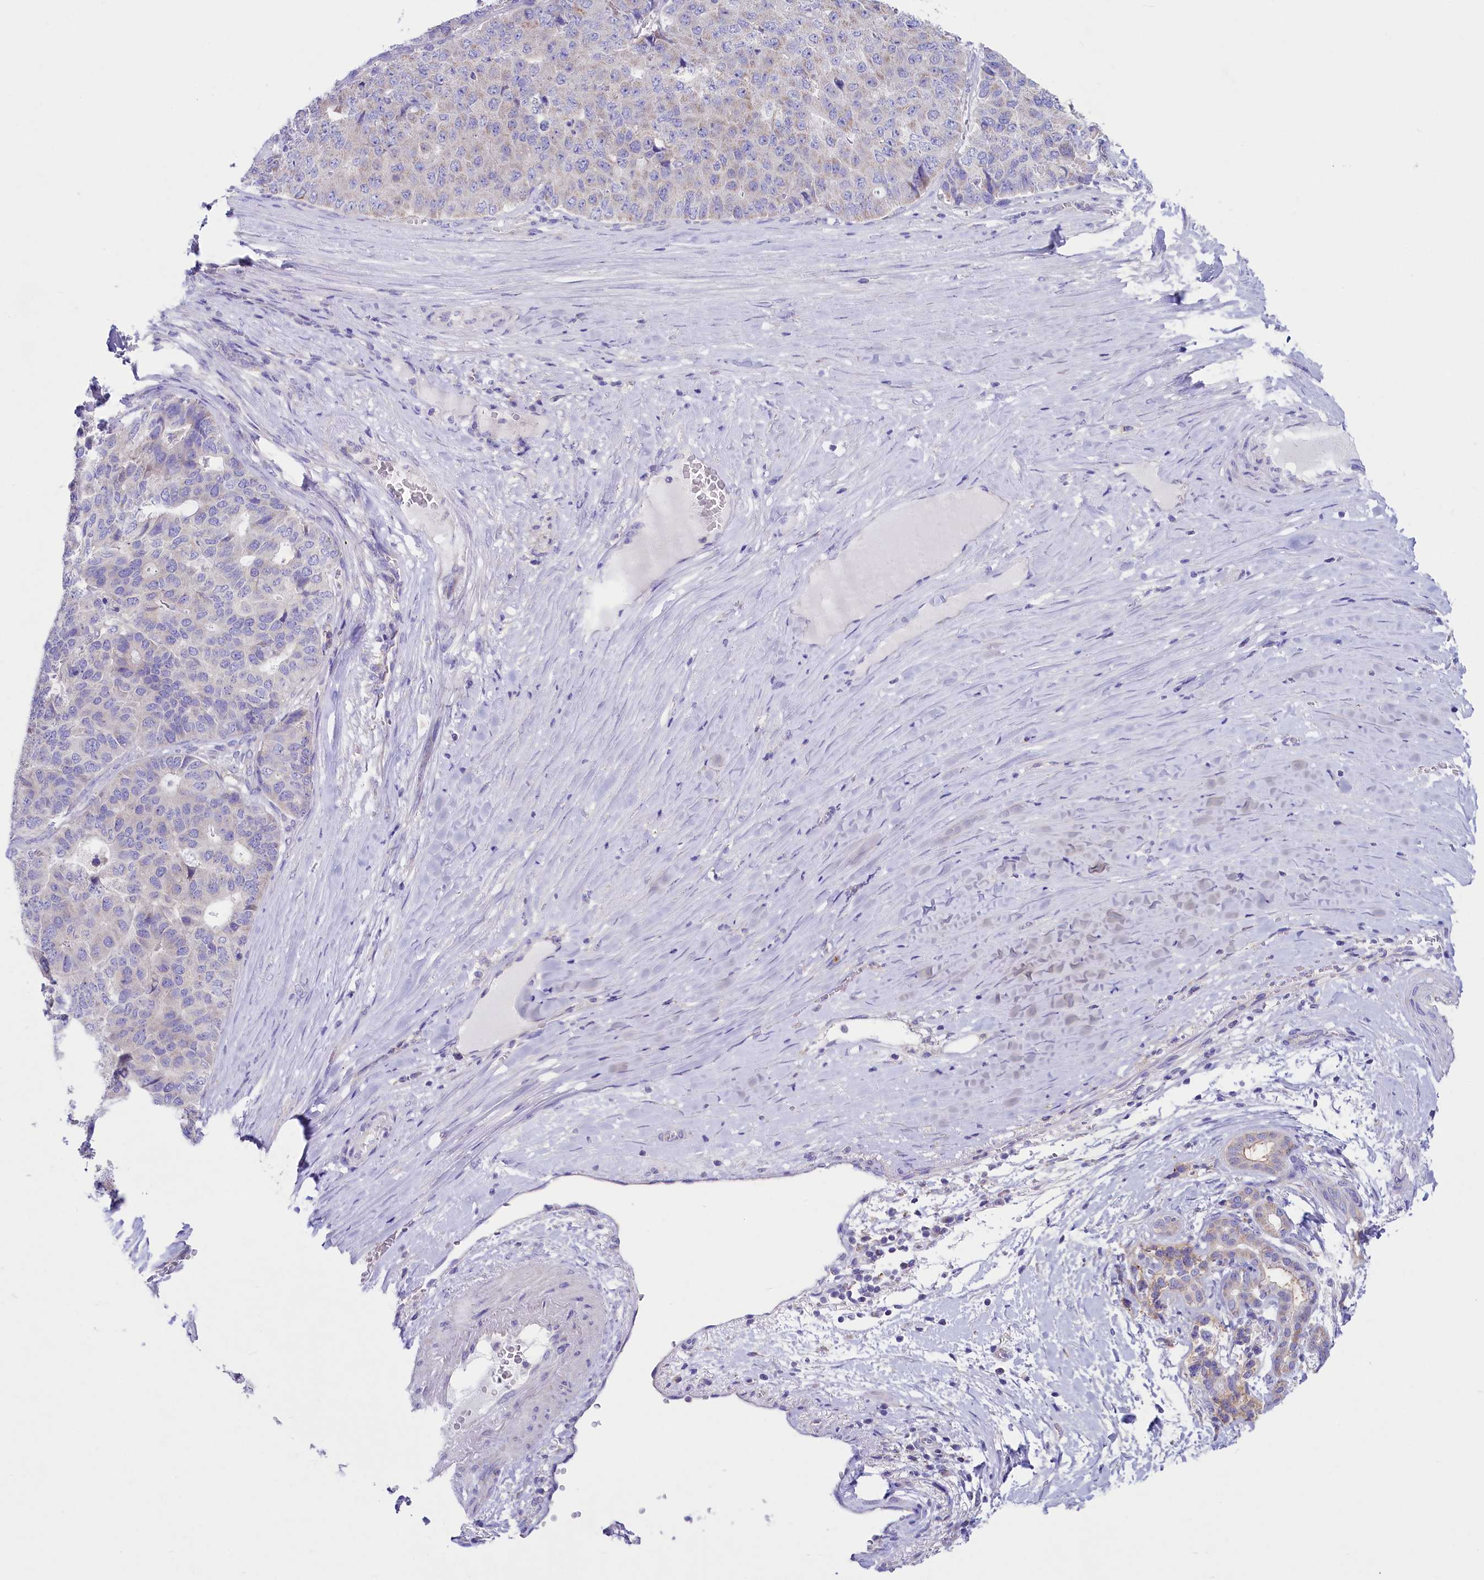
{"staining": {"intensity": "negative", "quantity": "none", "location": "none"}, "tissue": "pancreatic cancer", "cell_type": "Tumor cells", "image_type": "cancer", "snomed": [{"axis": "morphology", "description": "Adenocarcinoma, NOS"}, {"axis": "topography", "description": "Pancreas"}], "caption": "Tumor cells are negative for brown protein staining in adenocarcinoma (pancreatic).", "gene": "VPS26B", "patient": {"sex": "male", "age": 50}}